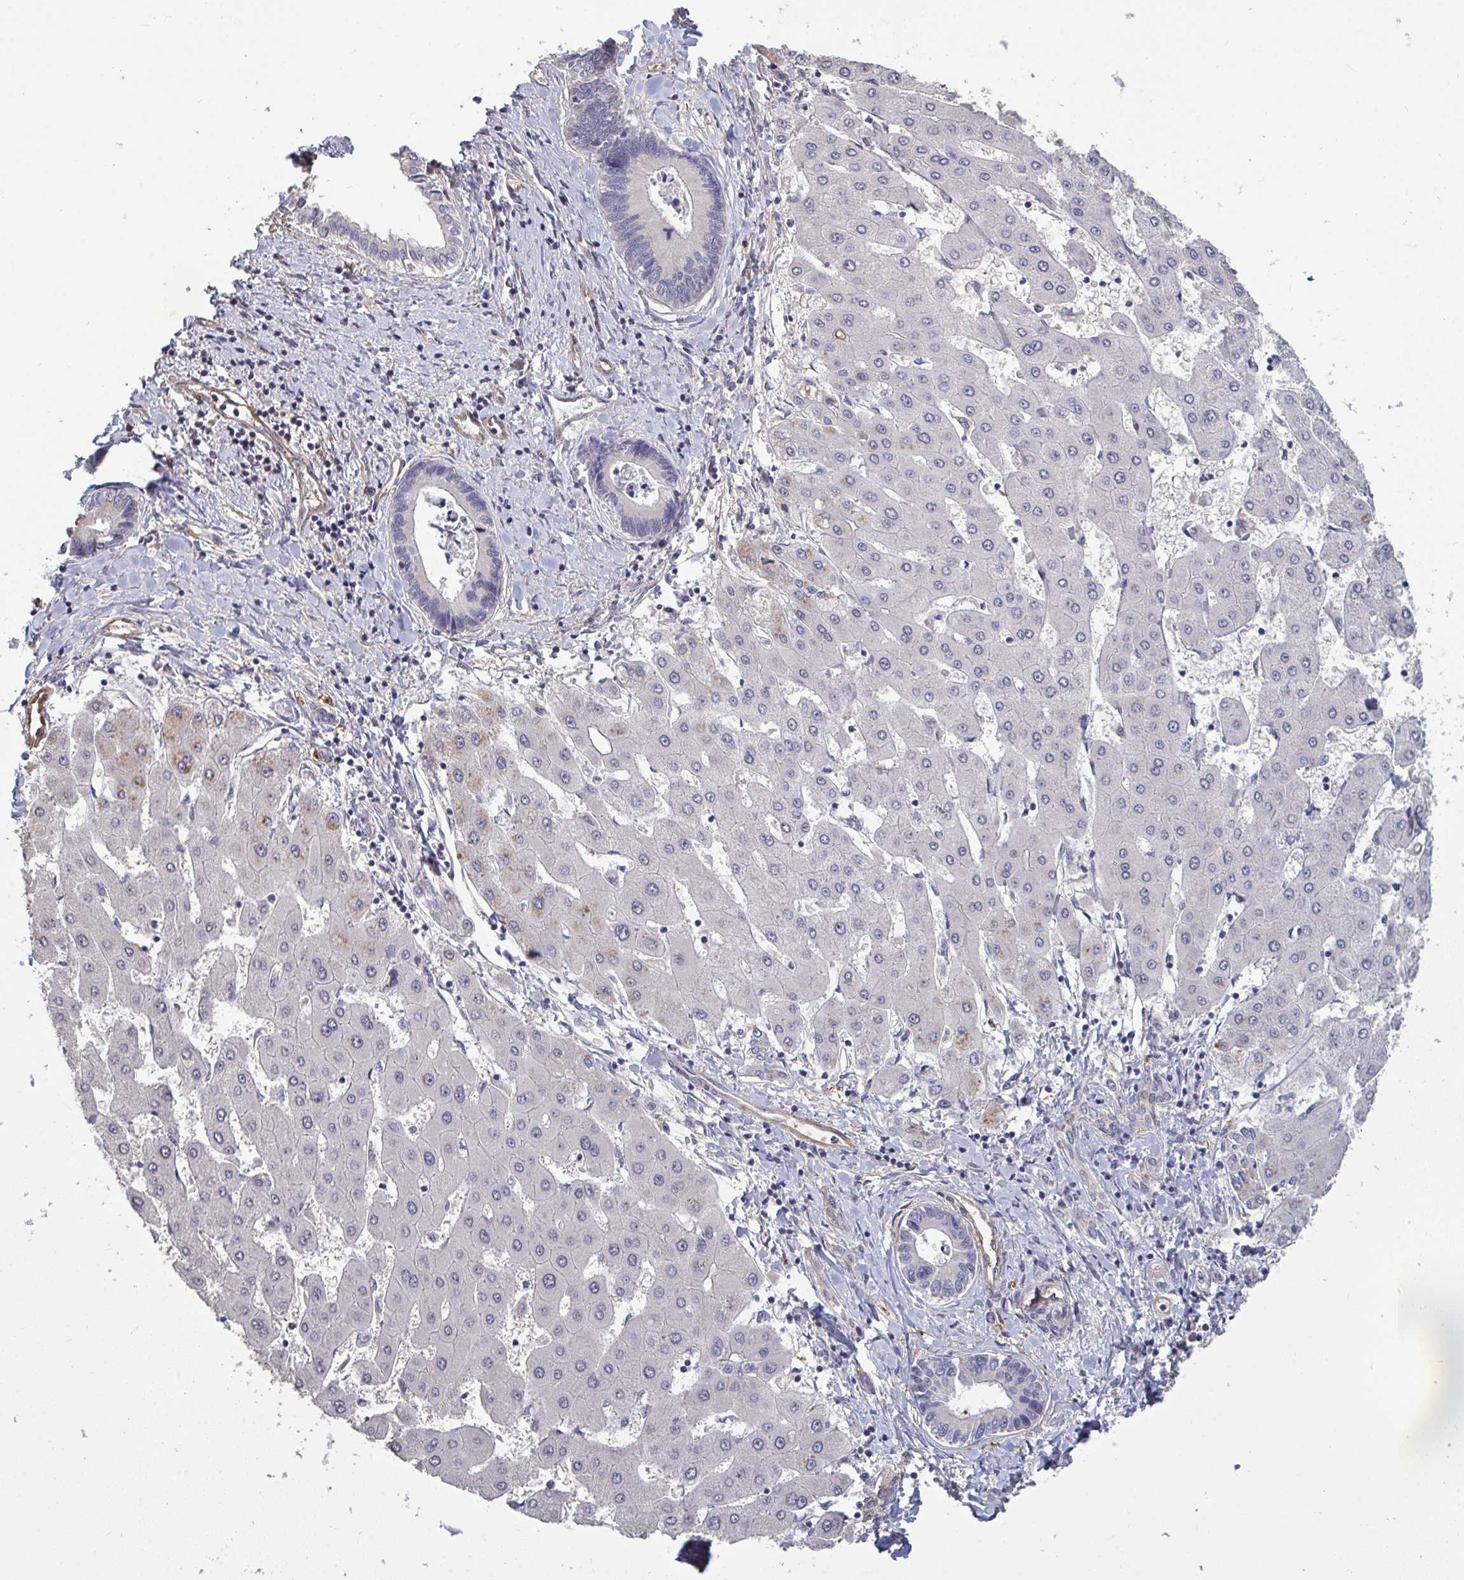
{"staining": {"intensity": "negative", "quantity": "none", "location": "none"}, "tissue": "liver cancer", "cell_type": "Tumor cells", "image_type": "cancer", "snomed": [{"axis": "morphology", "description": "Cholangiocarcinoma"}, {"axis": "topography", "description": "Liver"}], "caption": "IHC histopathology image of human cholangiocarcinoma (liver) stained for a protein (brown), which reveals no positivity in tumor cells. (DAB (3,3'-diaminobenzidine) immunohistochemistry (IHC) with hematoxylin counter stain).", "gene": "ISCU", "patient": {"sex": "male", "age": 66}}